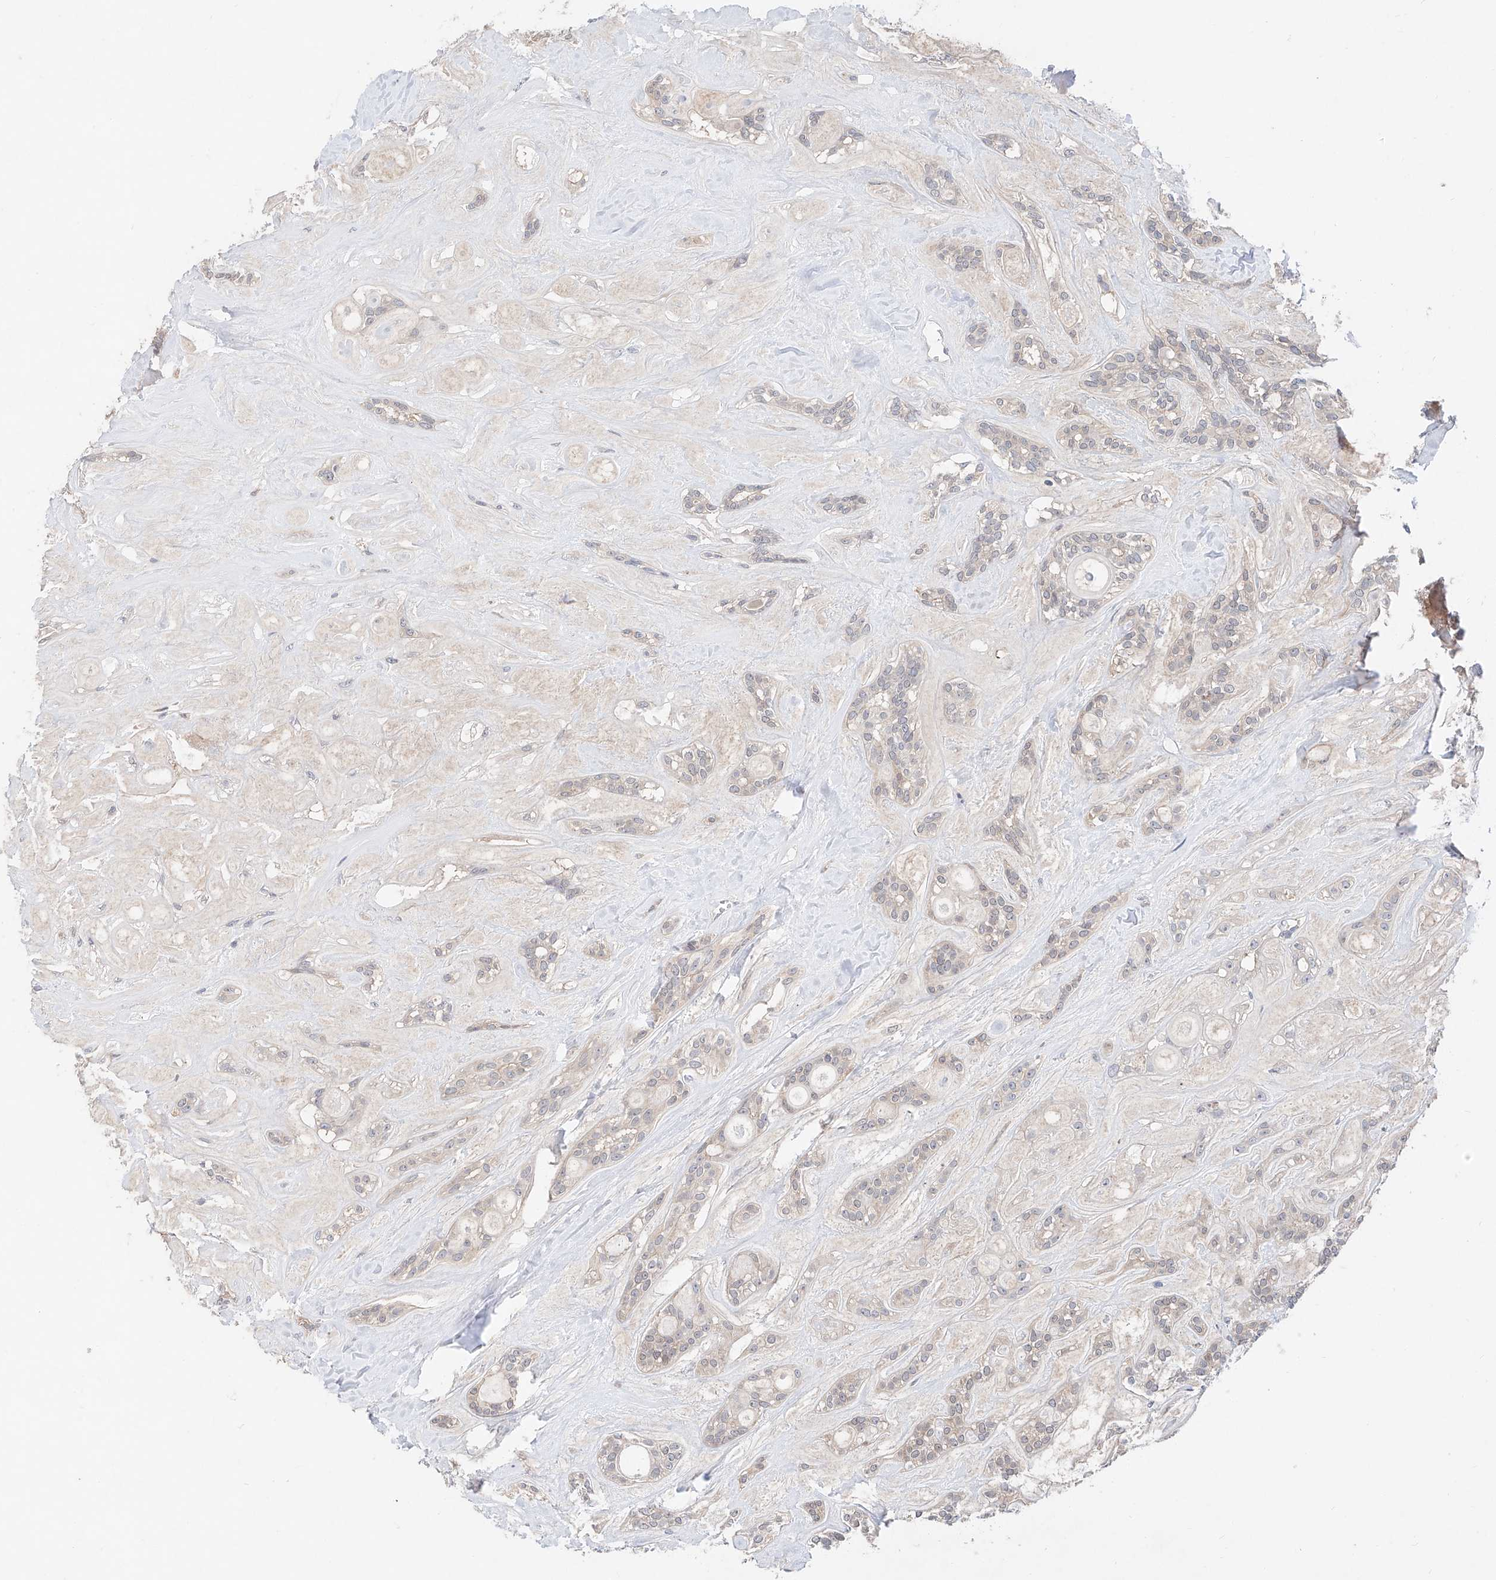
{"staining": {"intensity": "negative", "quantity": "none", "location": "none"}, "tissue": "head and neck cancer", "cell_type": "Tumor cells", "image_type": "cancer", "snomed": [{"axis": "morphology", "description": "Adenocarcinoma, NOS"}, {"axis": "topography", "description": "Head-Neck"}], "caption": "Image shows no protein expression in tumor cells of head and neck adenocarcinoma tissue.", "gene": "FUCA2", "patient": {"sex": "male", "age": 66}}